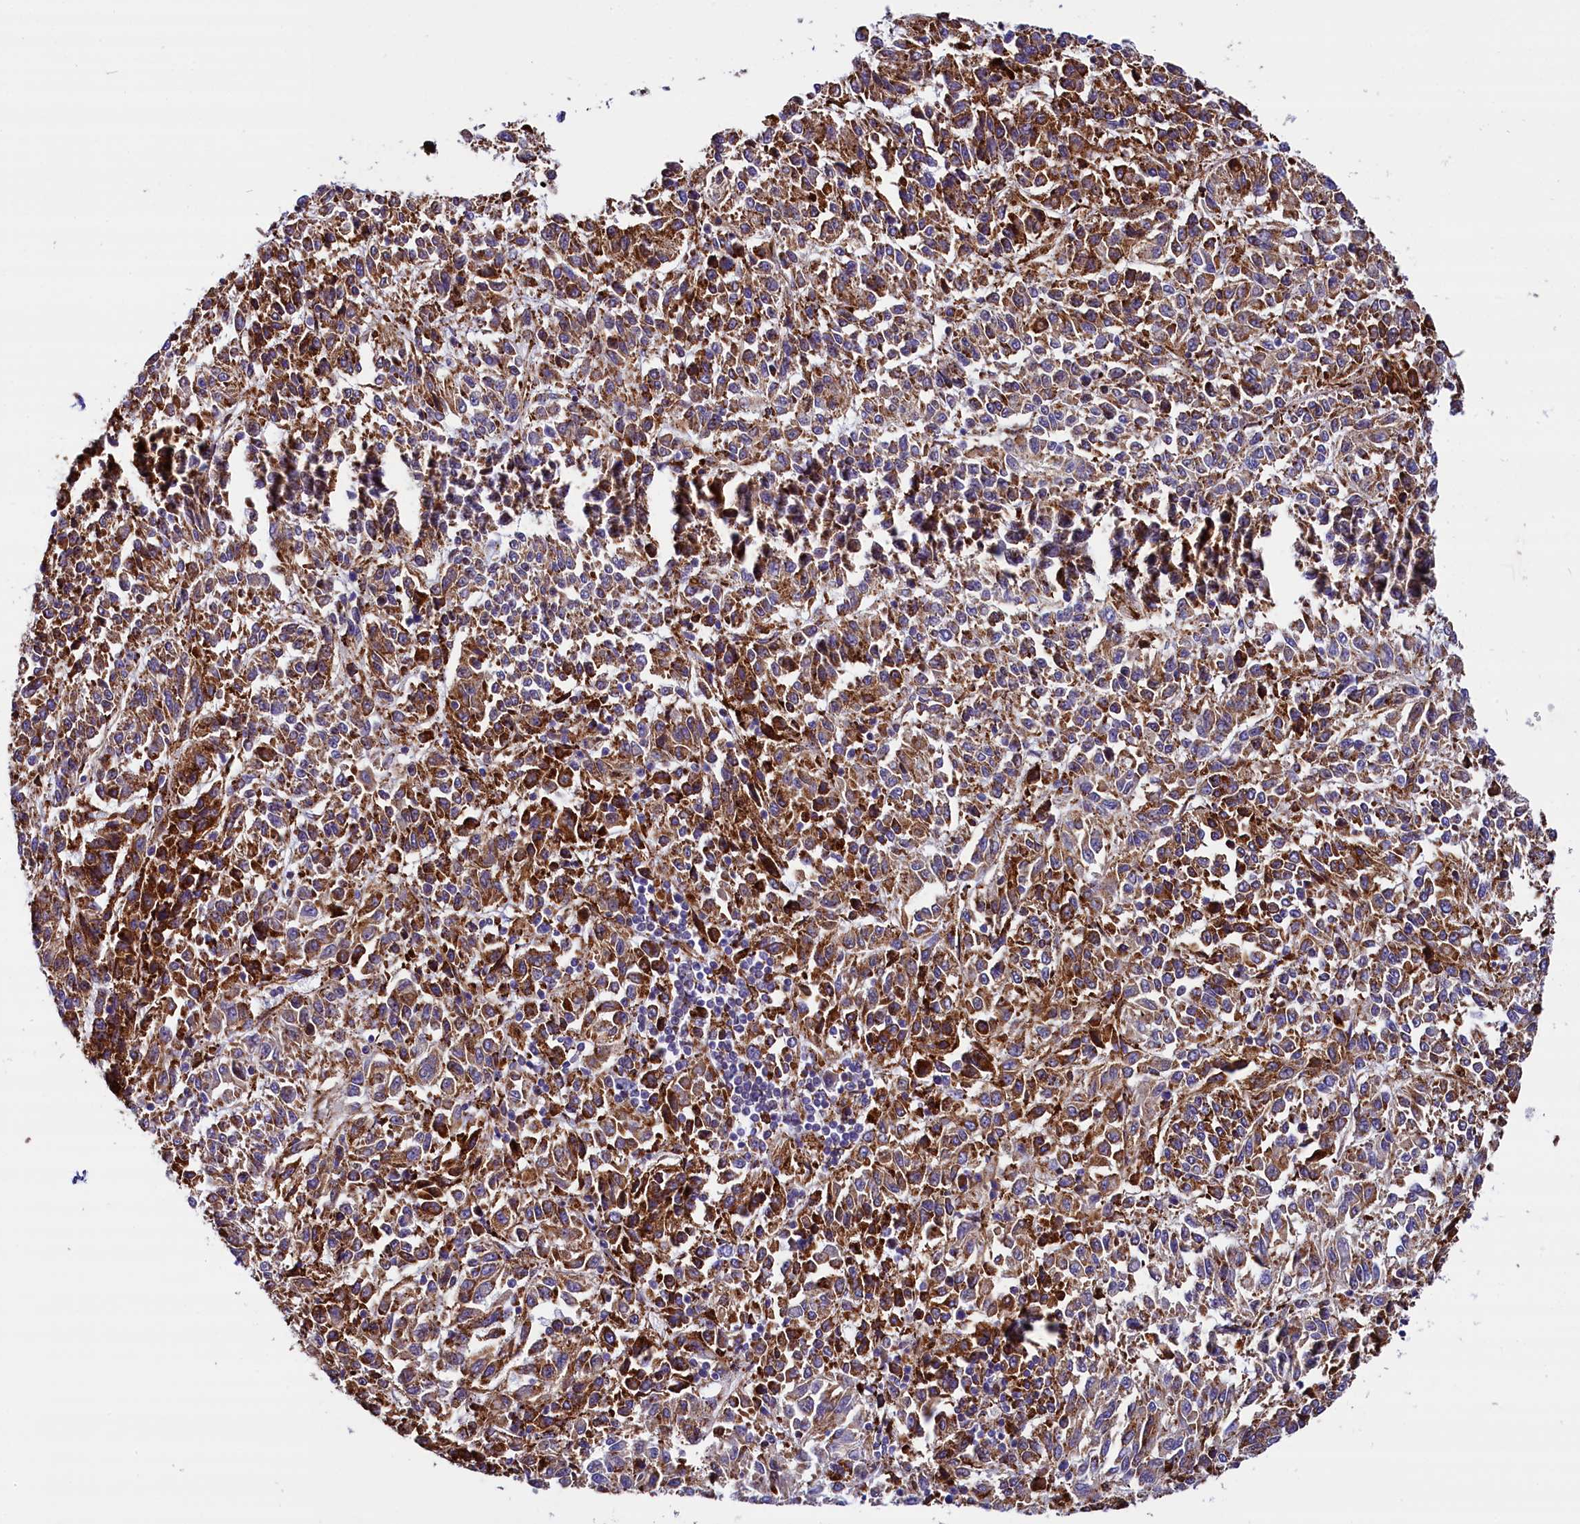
{"staining": {"intensity": "moderate", "quantity": ">75%", "location": "cytoplasmic/membranous"}, "tissue": "melanoma", "cell_type": "Tumor cells", "image_type": "cancer", "snomed": [{"axis": "morphology", "description": "Malignant melanoma, Metastatic site"}, {"axis": "topography", "description": "Lung"}], "caption": "Immunohistochemical staining of malignant melanoma (metastatic site) demonstrates medium levels of moderate cytoplasmic/membranous protein expression in about >75% of tumor cells.", "gene": "CMTR2", "patient": {"sex": "male", "age": 64}}